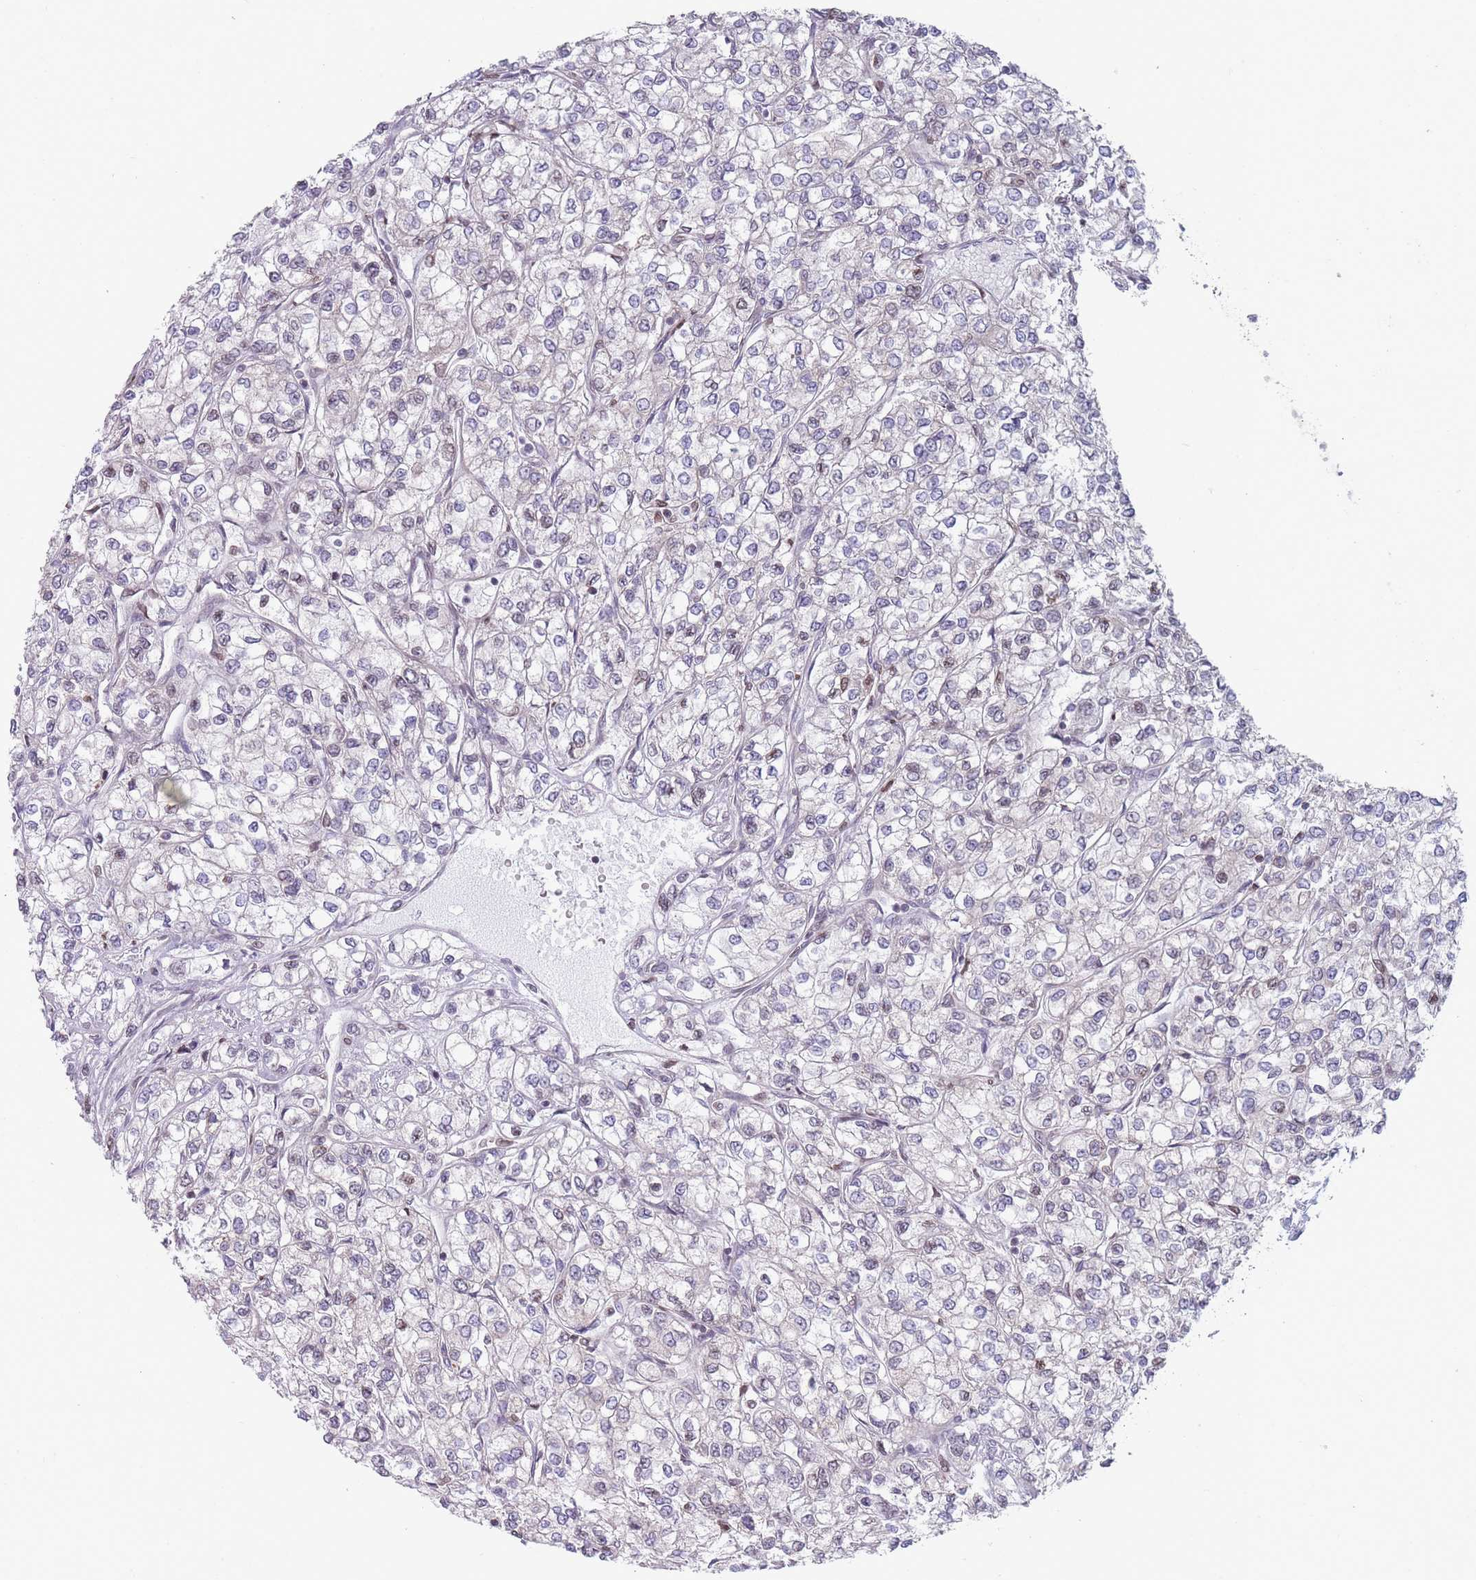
{"staining": {"intensity": "negative", "quantity": "none", "location": "none"}, "tissue": "renal cancer", "cell_type": "Tumor cells", "image_type": "cancer", "snomed": [{"axis": "morphology", "description": "Adenocarcinoma, NOS"}, {"axis": "topography", "description": "Kidney"}], "caption": "Protein analysis of adenocarcinoma (renal) displays no significant staining in tumor cells. (DAB IHC with hematoxylin counter stain).", "gene": "VRK2", "patient": {"sex": "male", "age": 80}}